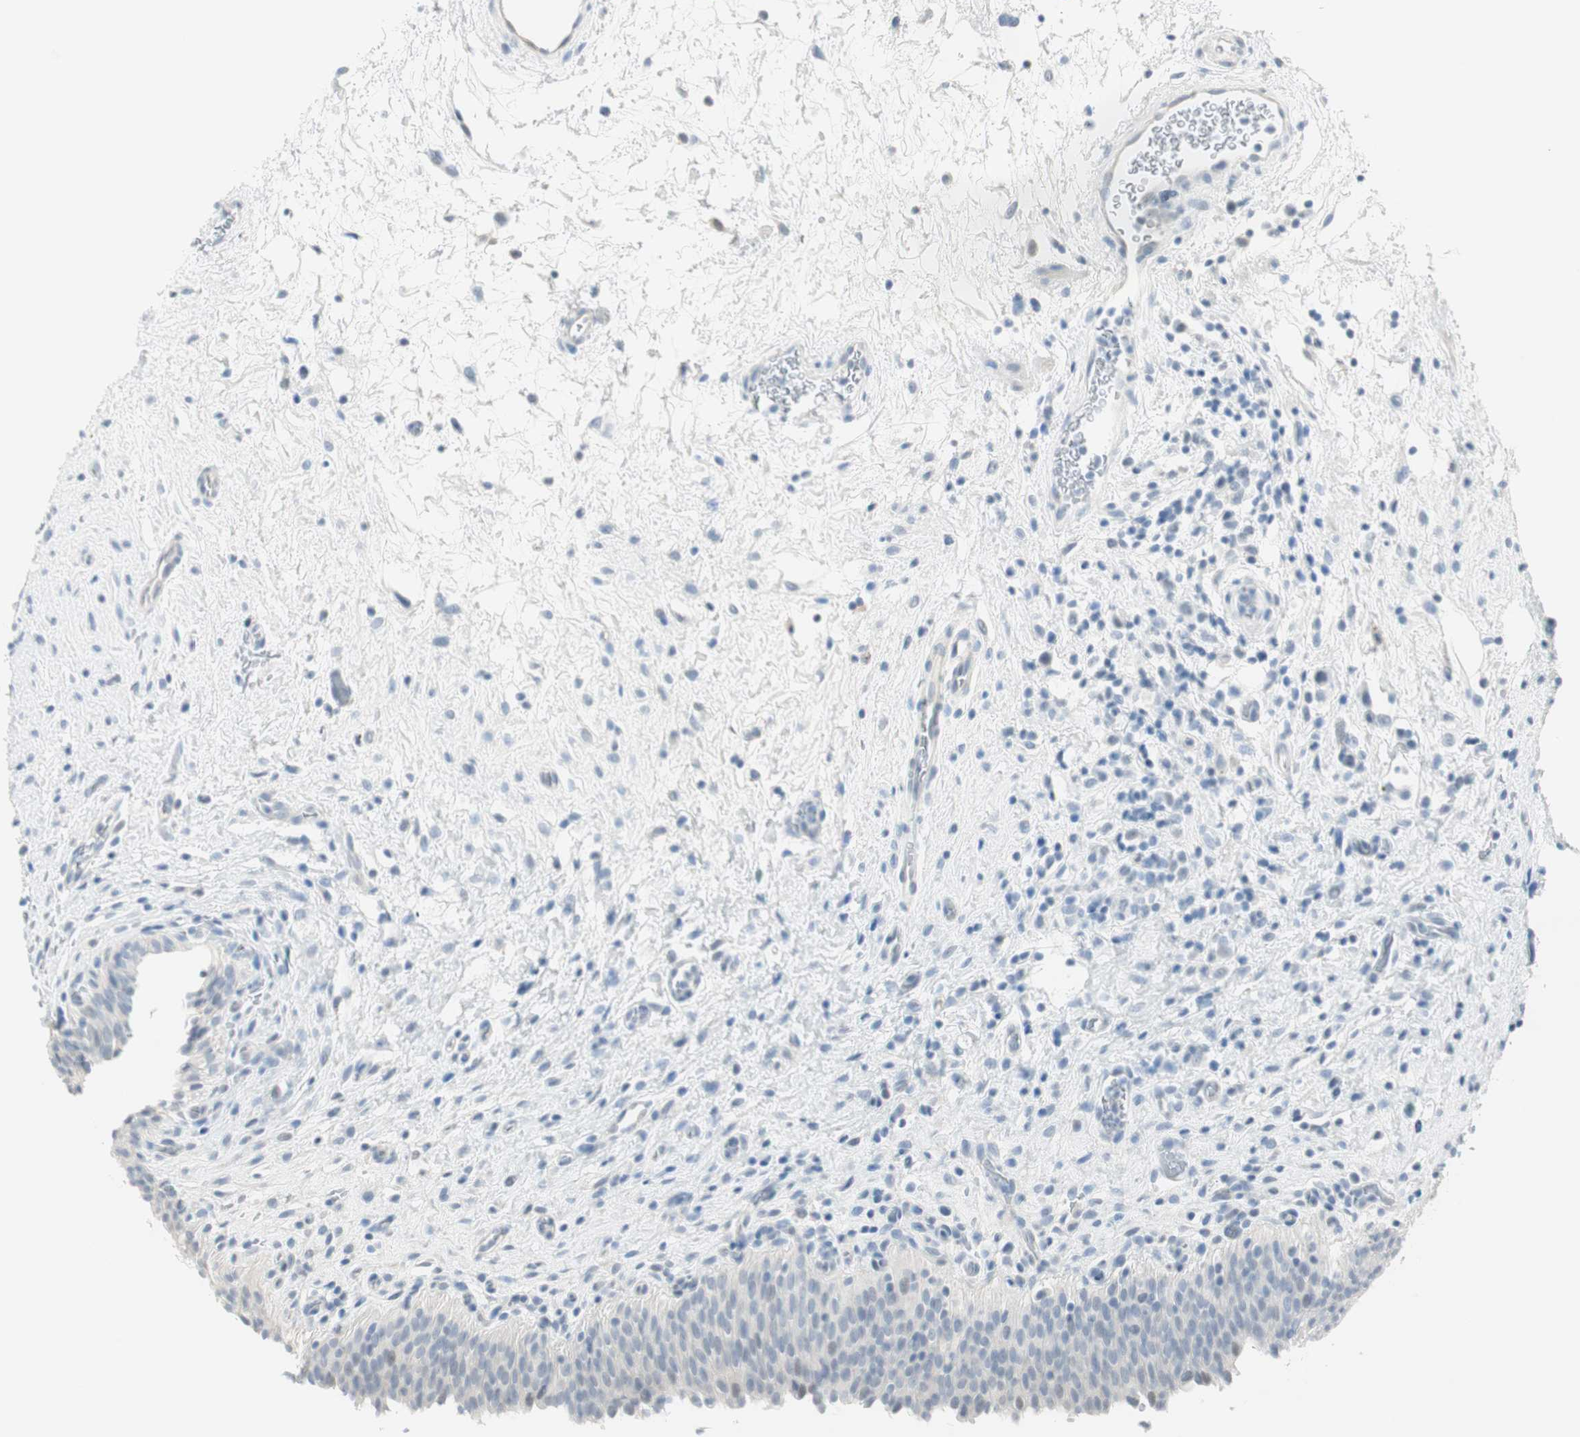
{"staining": {"intensity": "negative", "quantity": "none", "location": "none"}, "tissue": "urinary bladder", "cell_type": "Urothelial cells", "image_type": "normal", "snomed": [{"axis": "morphology", "description": "Normal tissue, NOS"}, {"axis": "topography", "description": "Urinary bladder"}], "caption": "A photomicrograph of human urinary bladder is negative for staining in urothelial cells. (Stains: DAB immunohistochemistry with hematoxylin counter stain, Microscopy: brightfield microscopy at high magnification).", "gene": "MLLT10", "patient": {"sex": "male", "age": 51}}